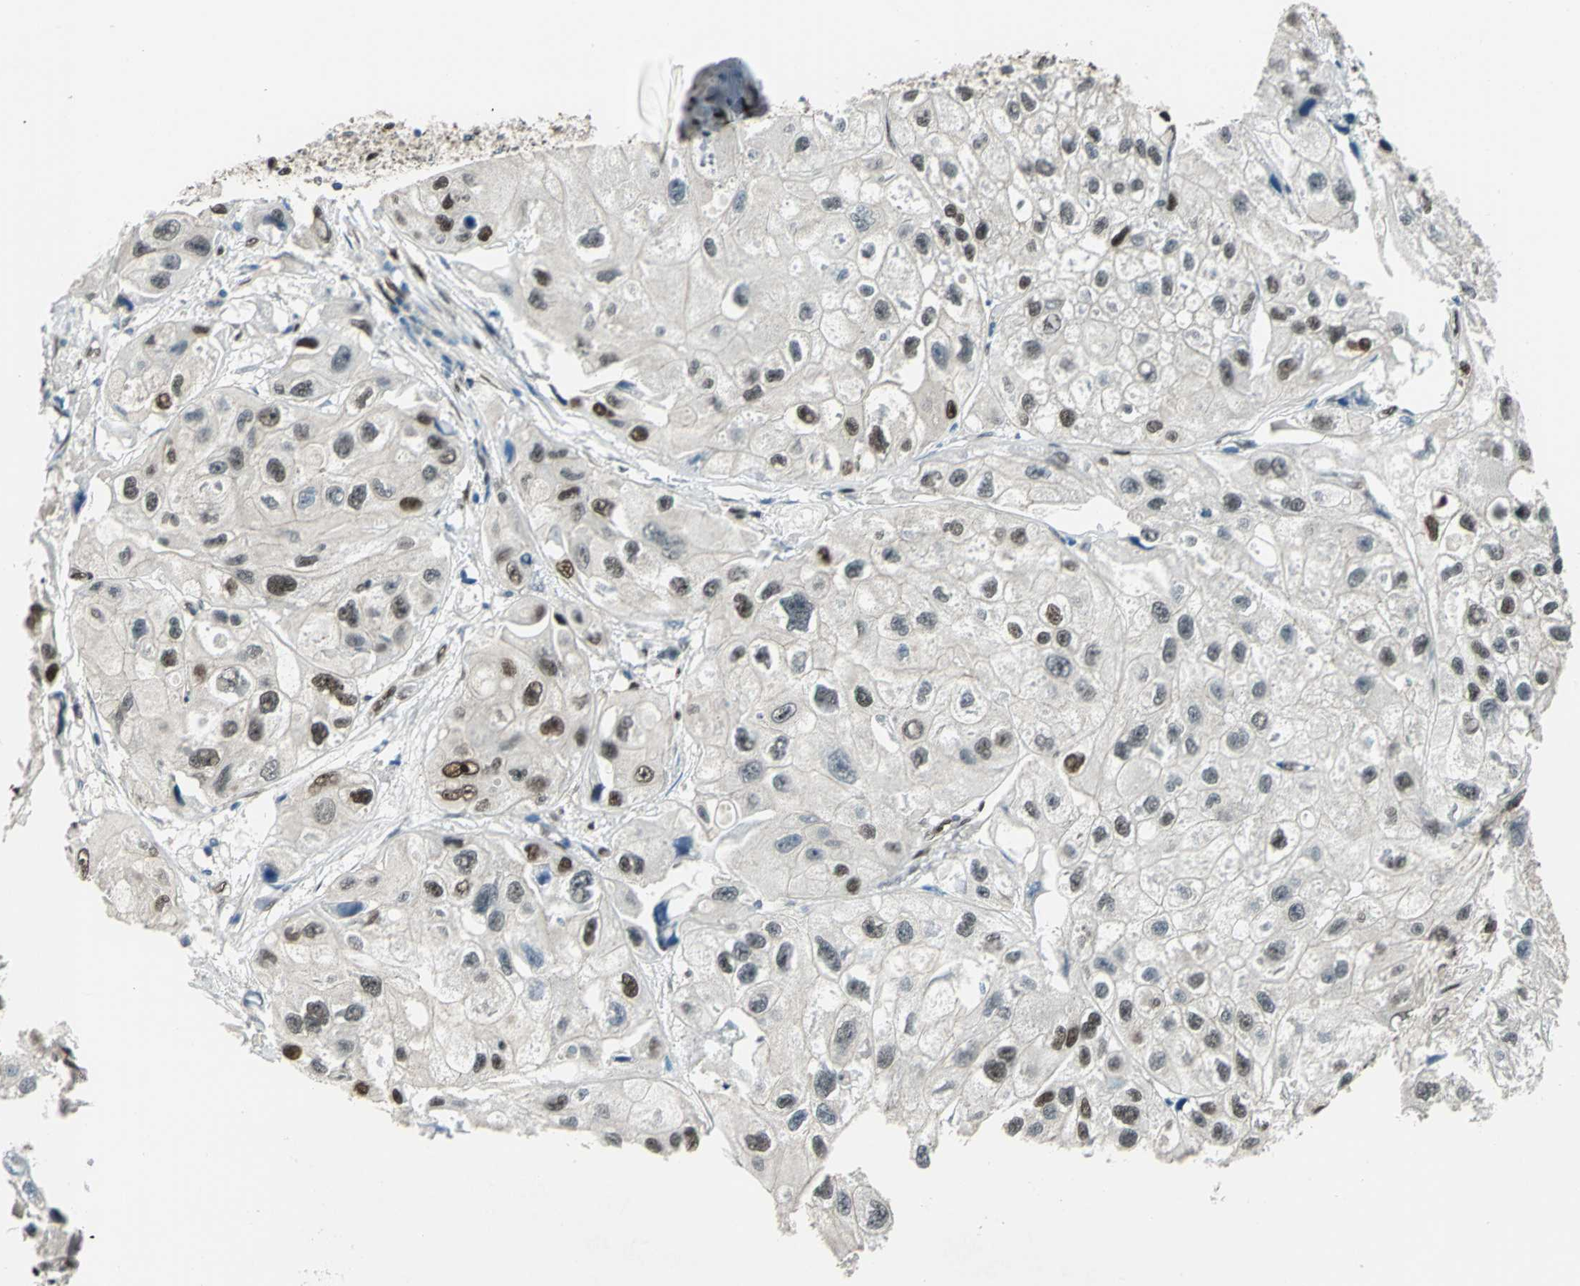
{"staining": {"intensity": "strong", "quantity": ">75%", "location": "nuclear"}, "tissue": "urothelial cancer", "cell_type": "Tumor cells", "image_type": "cancer", "snomed": [{"axis": "morphology", "description": "Urothelial carcinoma, High grade"}, {"axis": "topography", "description": "Urinary bladder"}], "caption": "Protein staining by immunohistochemistry shows strong nuclear staining in approximately >75% of tumor cells in urothelial cancer. (DAB IHC, brown staining for protein, blue staining for nuclei).", "gene": "NFIA", "patient": {"sex": "female", "age": 64}}